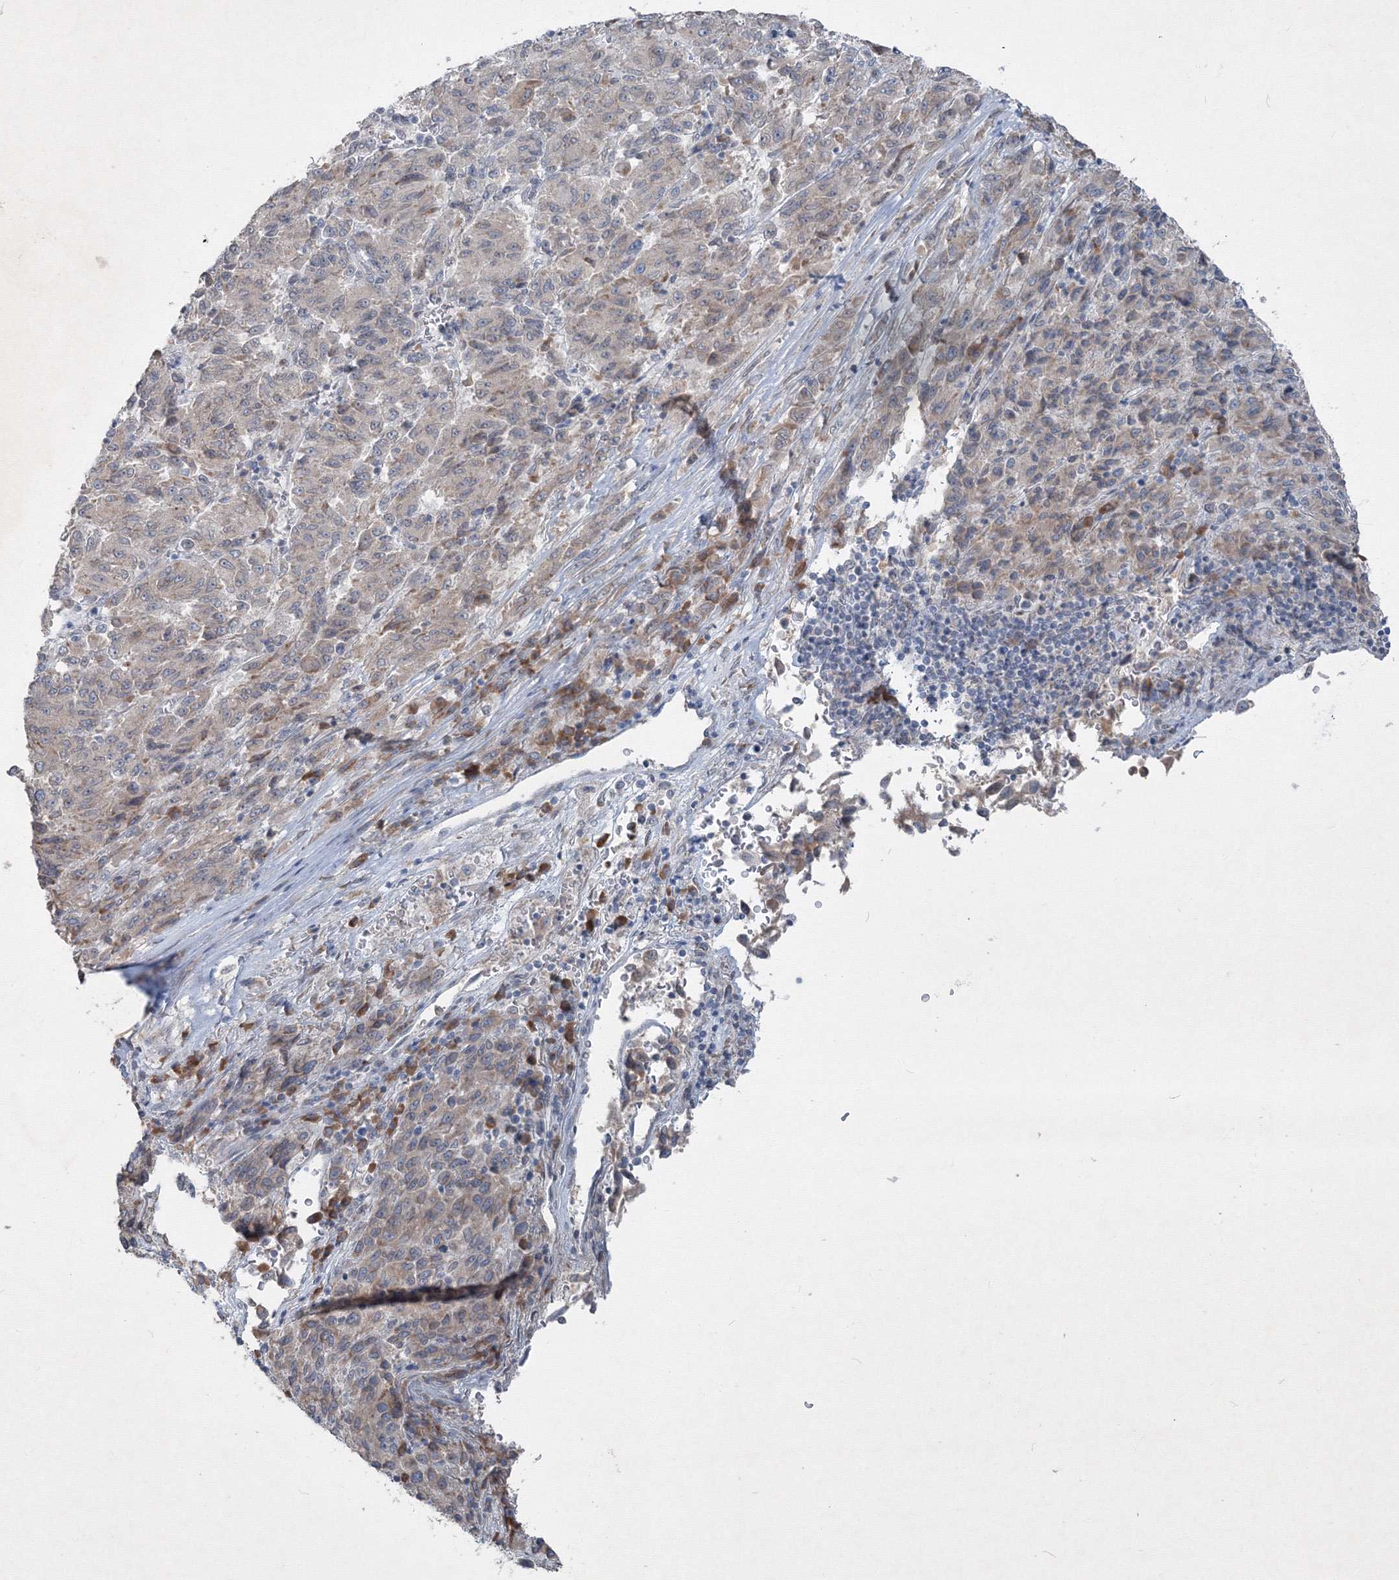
{"staining": {"intensity": "weak", "quantity": "25%-75%", "location": "cytoplasmic/membranous"}, "tissue": "melanoma", "cell_type": "Tumor cells", "image_type": "cancer", "snomed": [{"axis": "morphology", "description": "Malignant melanoma, Metastatic site"}, {"axis": "topography", "description": "Lung"}], "caption": "Protein expression analysis of human melanoma reveals weak cytoplasmic/membranous positivity in approximately 25%-75% of tumor cells.", "gene": "IFNAR1", "patient": {"sex": "male", "age": 64}}